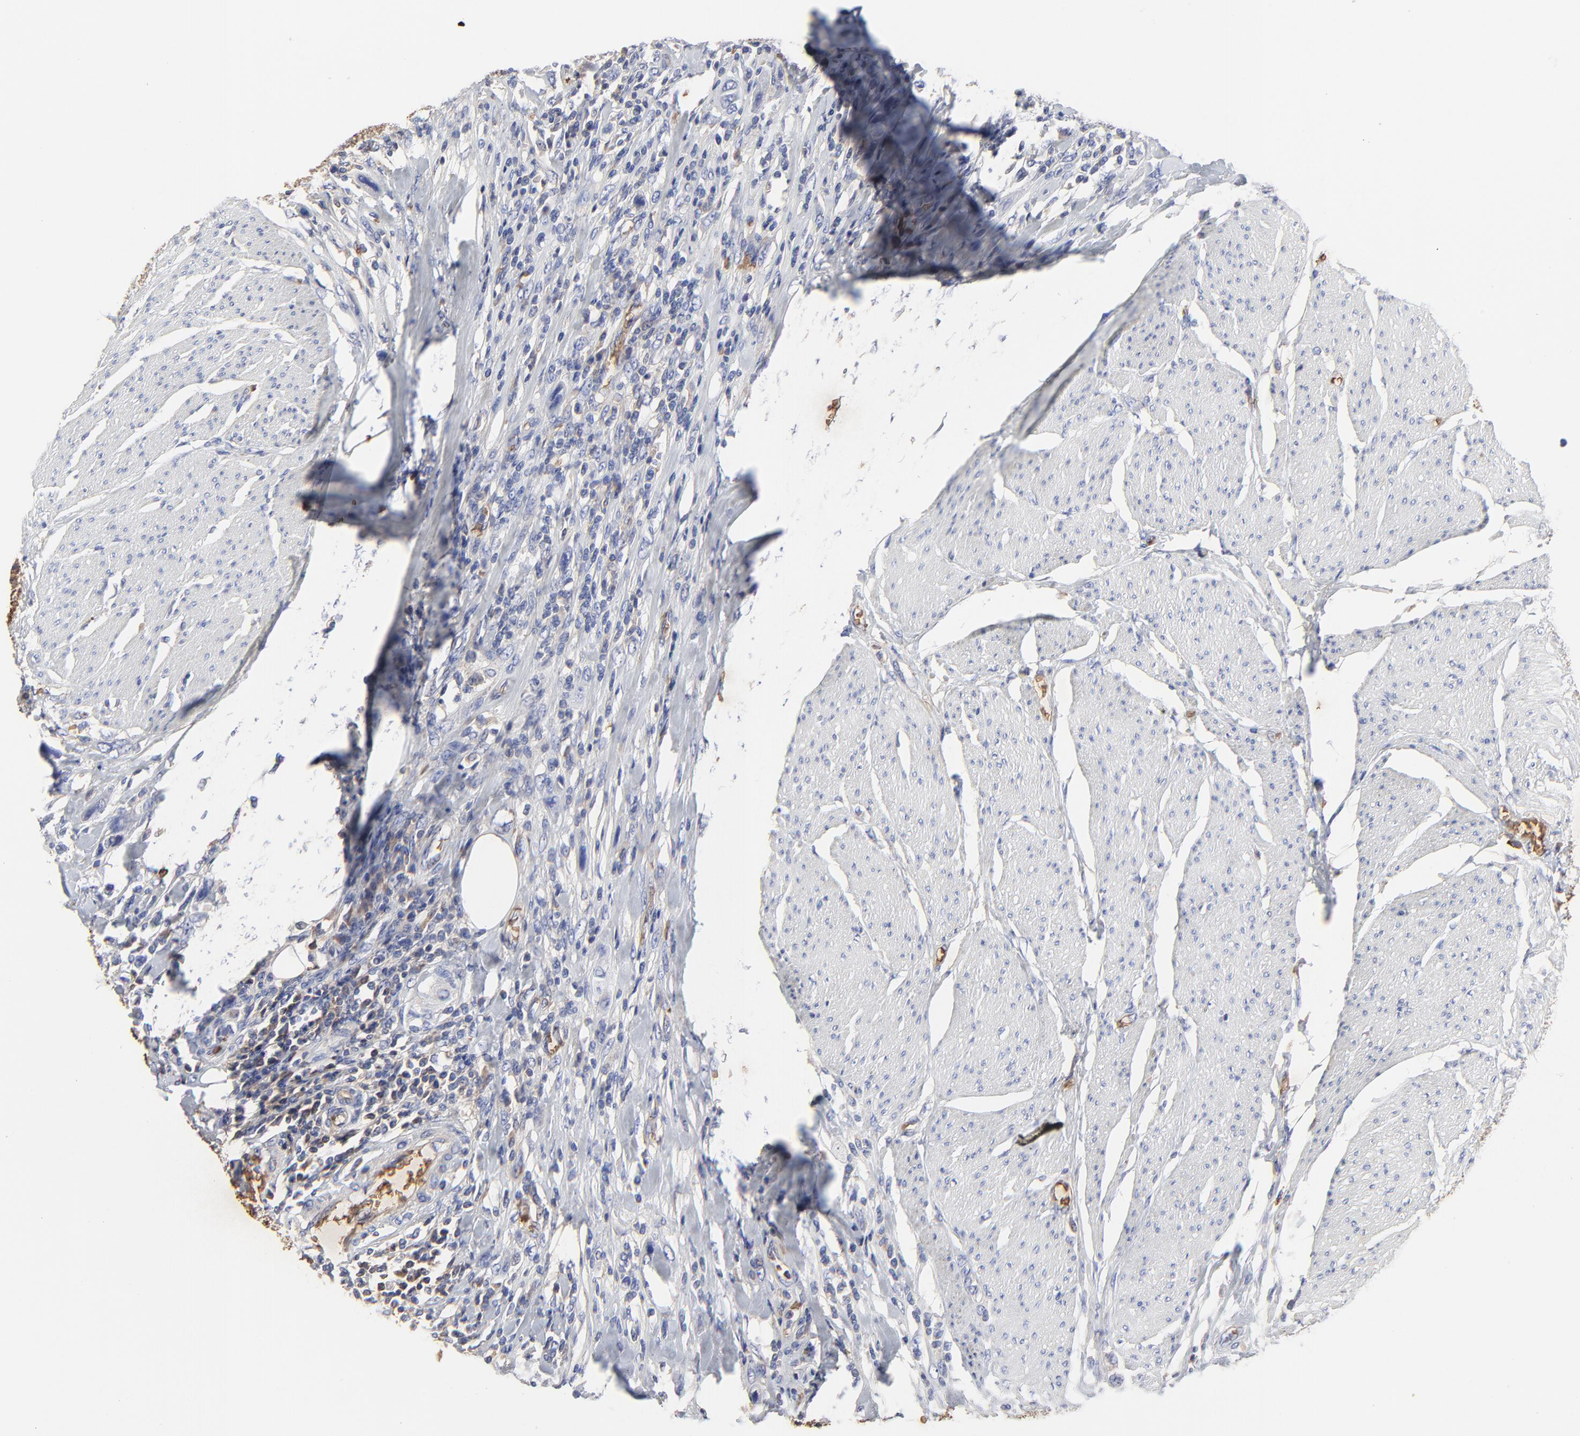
{"staining": {"intensity": "negative", "quantity": "none", "location": "none"}, "tissue": "urothelial cancer", "cell_type": "Tumor cells", "image_type": "cancer", "snomed": [{"axis": "morphology", "description": "Urothelial carcinoma, High grade"}, {"axis": "topography", "description": "Urinary bladder"}], "caption": "Immunohistochemistry of urothelial carcinoma (high-grade) exhibits no staining in tumor cells.", "gene": "PAG1", "patient": {"sex": "male", "age": 50}}